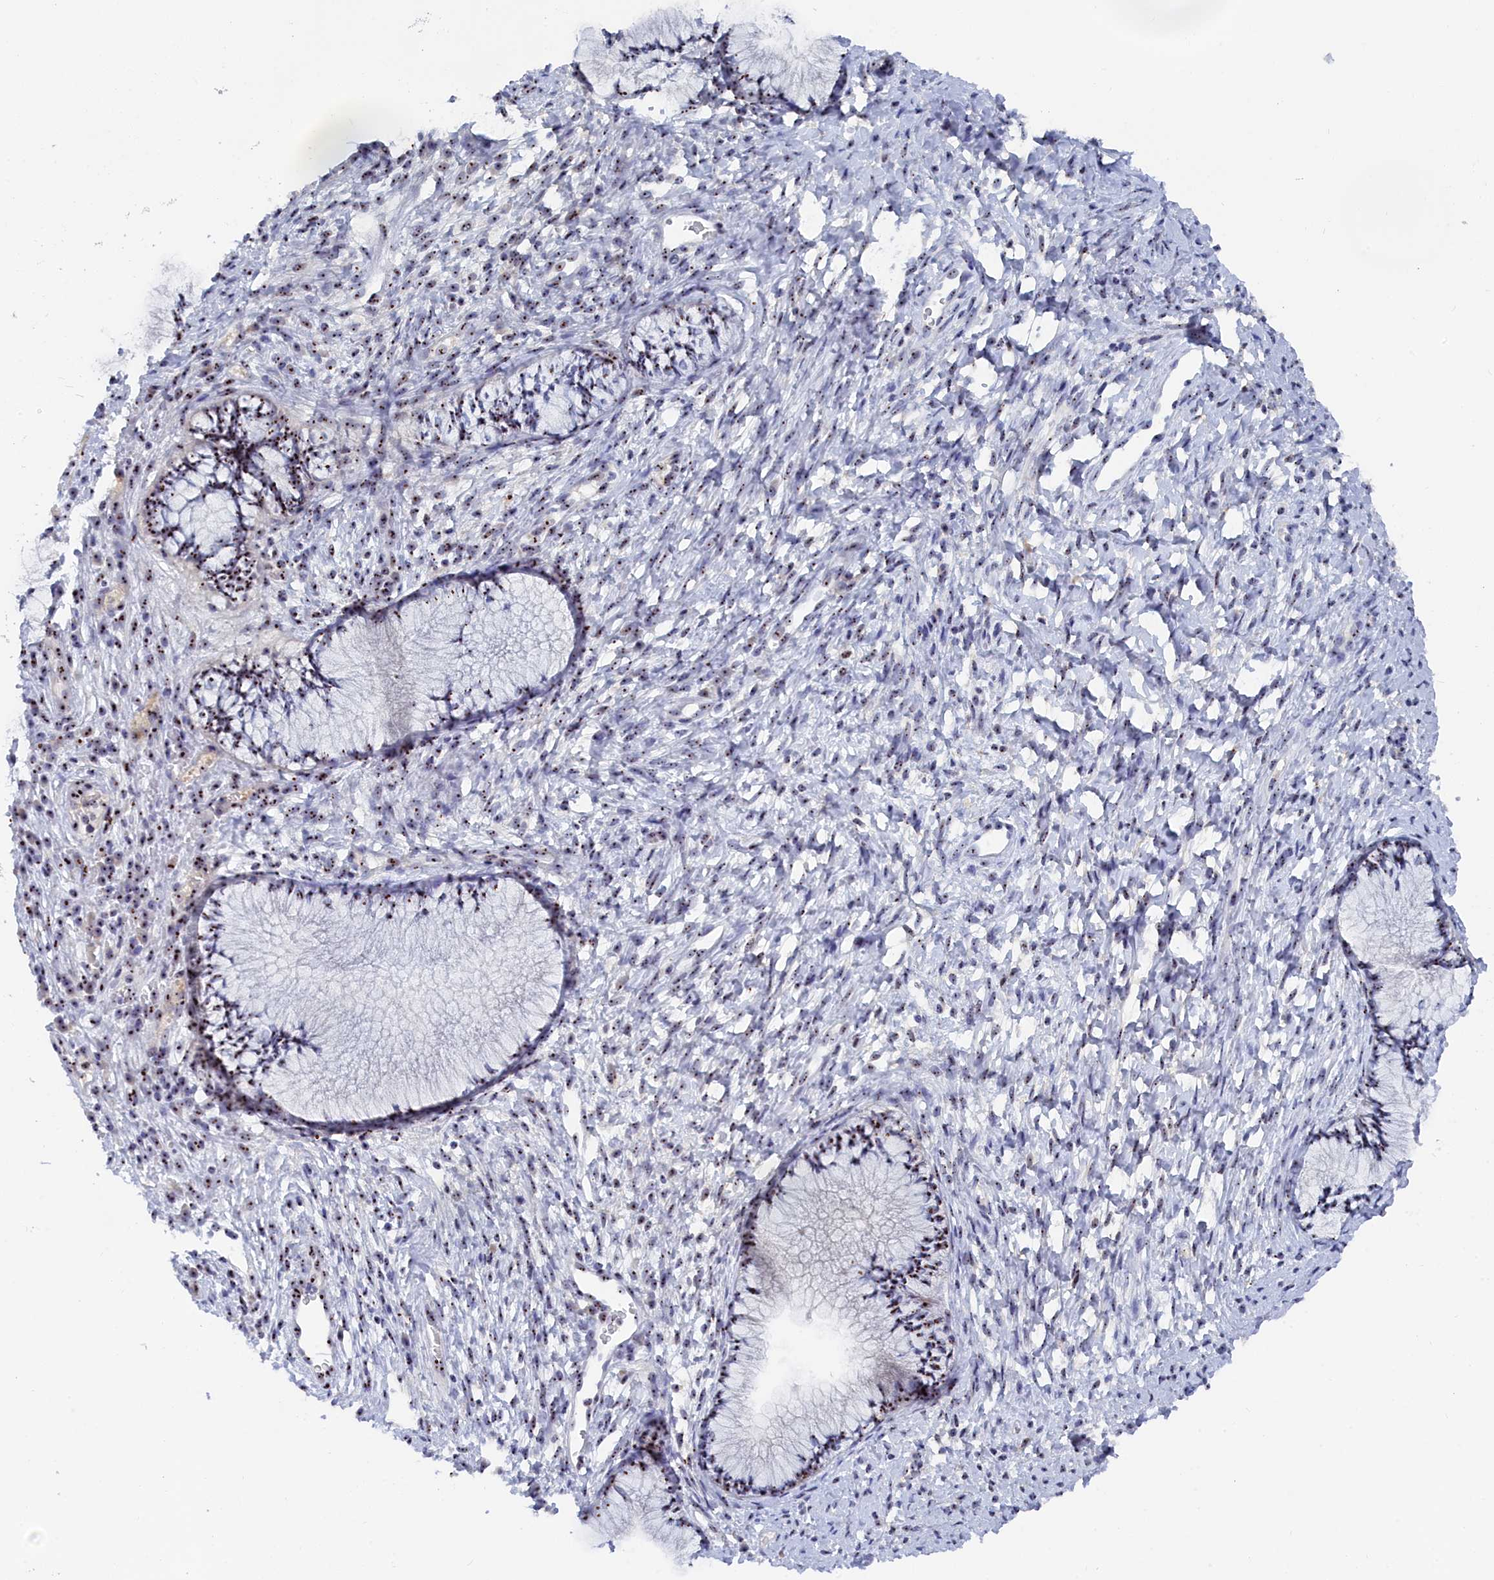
{"staining": {"intensity": "strong", "quantity": "25%-75%", "location": "nuclear"}, "tissue": "cervix", "cell_type": "Glandular cells", "image_type": "normal", "snomed": [{"axis": "morphology", "description": "Normal tissue, NOS"}, {"axis": "topography", "description": "Cervix"}], "caption": "The histopathology image demonstrates staining of benign cervix, revealing strong nuclear protein positivity (brown color) within glandular cells.", "gene": "RSL1D1", "patient": {"sex": "female", "age": 42}}